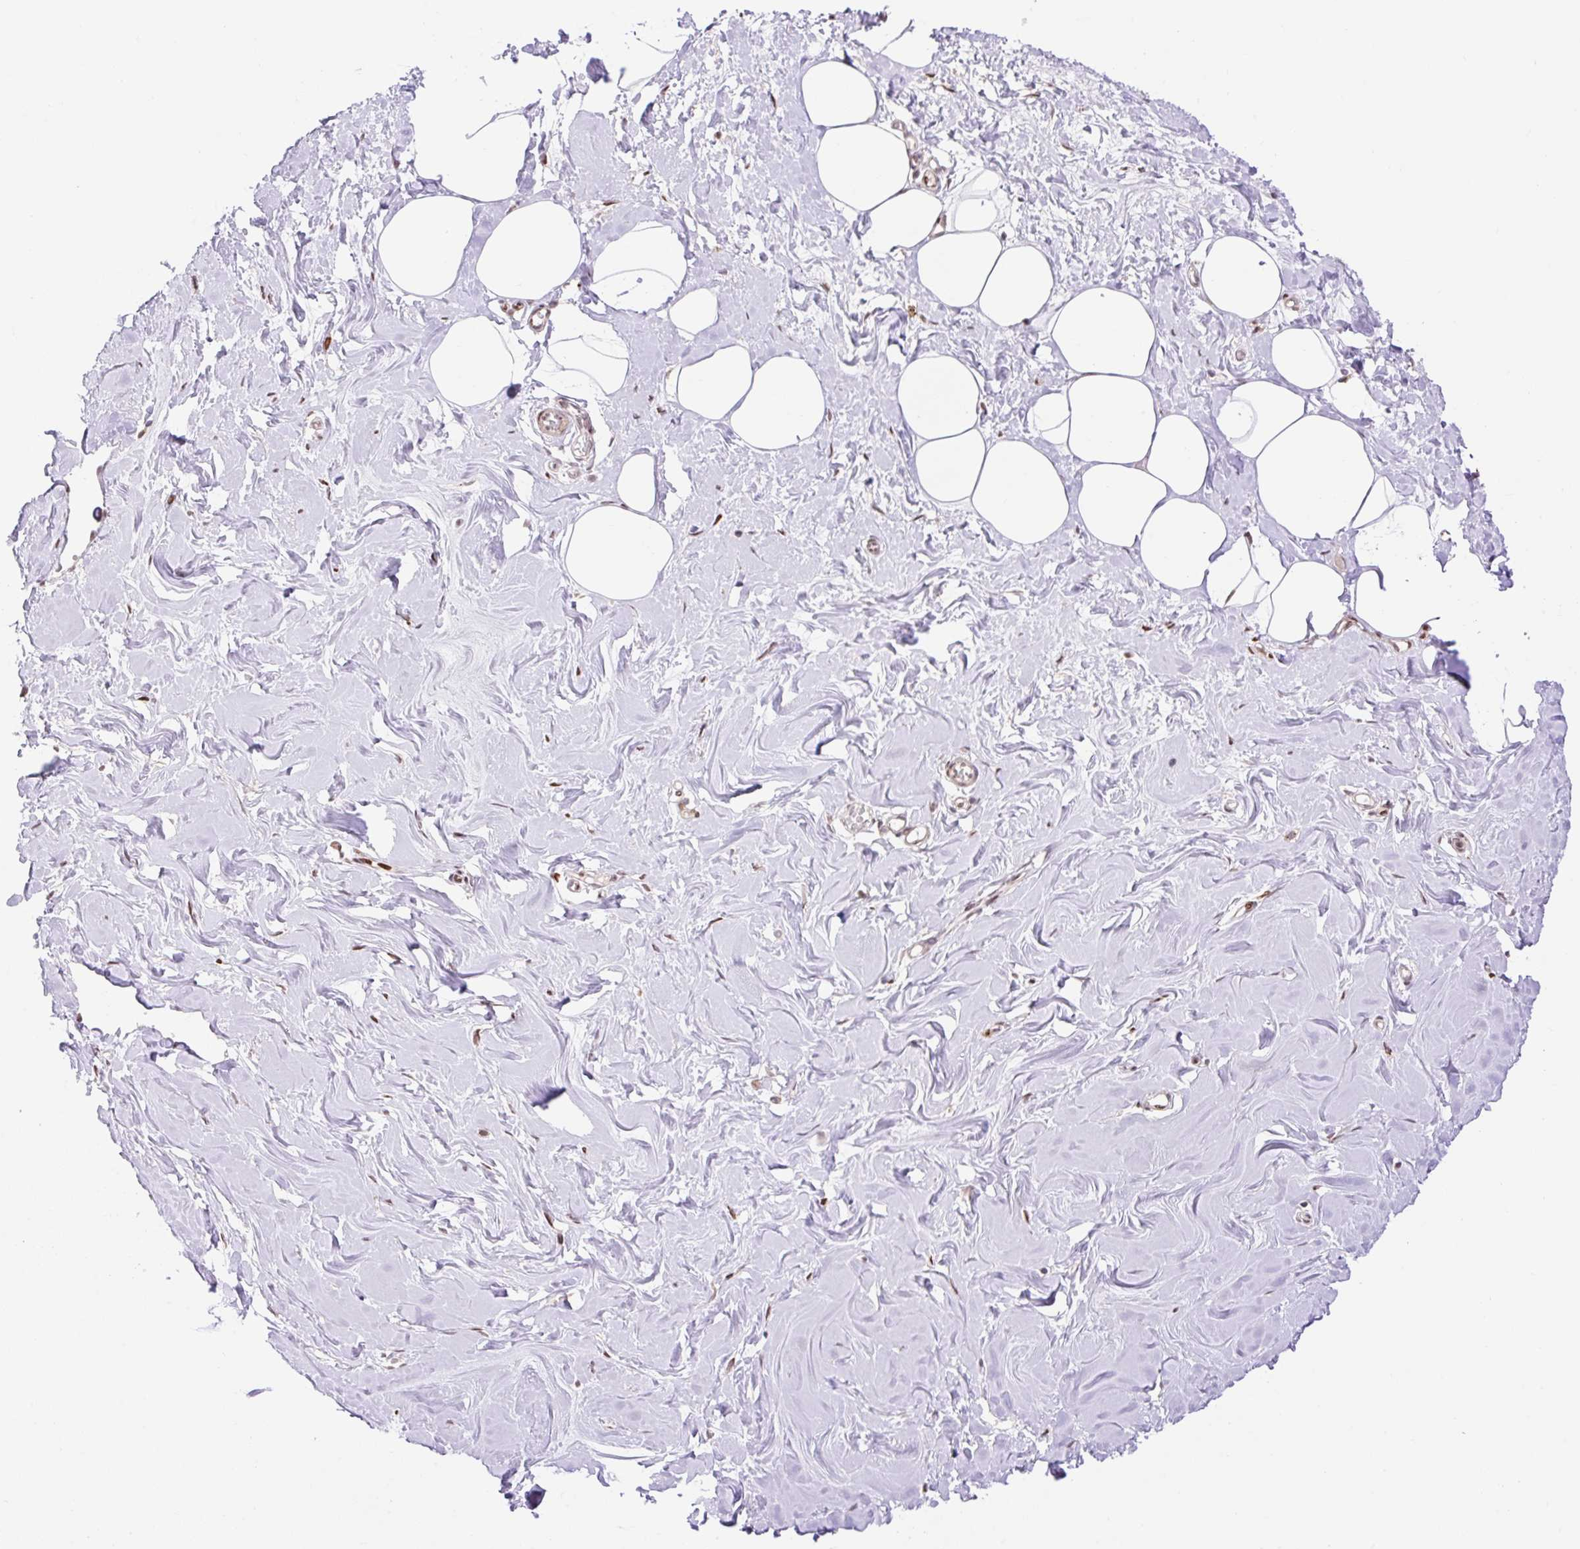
{"staining": {"intensity": "negative", "quantity": "none", "location": "none"}, "tissue": "breast", "cell_type": "Adipocytes", "image_type": "normal", "snomed": [{"axis": "morphology", "description": "Normal tissue, NOS"}, {"axis": "topography", "description": "Breast"}], "caption": "IHC of unremarkable breast reveals no positivity in adipocytes.", "gene": "RIPPLY3", "patient": {"sex": "female", "age": 27}}